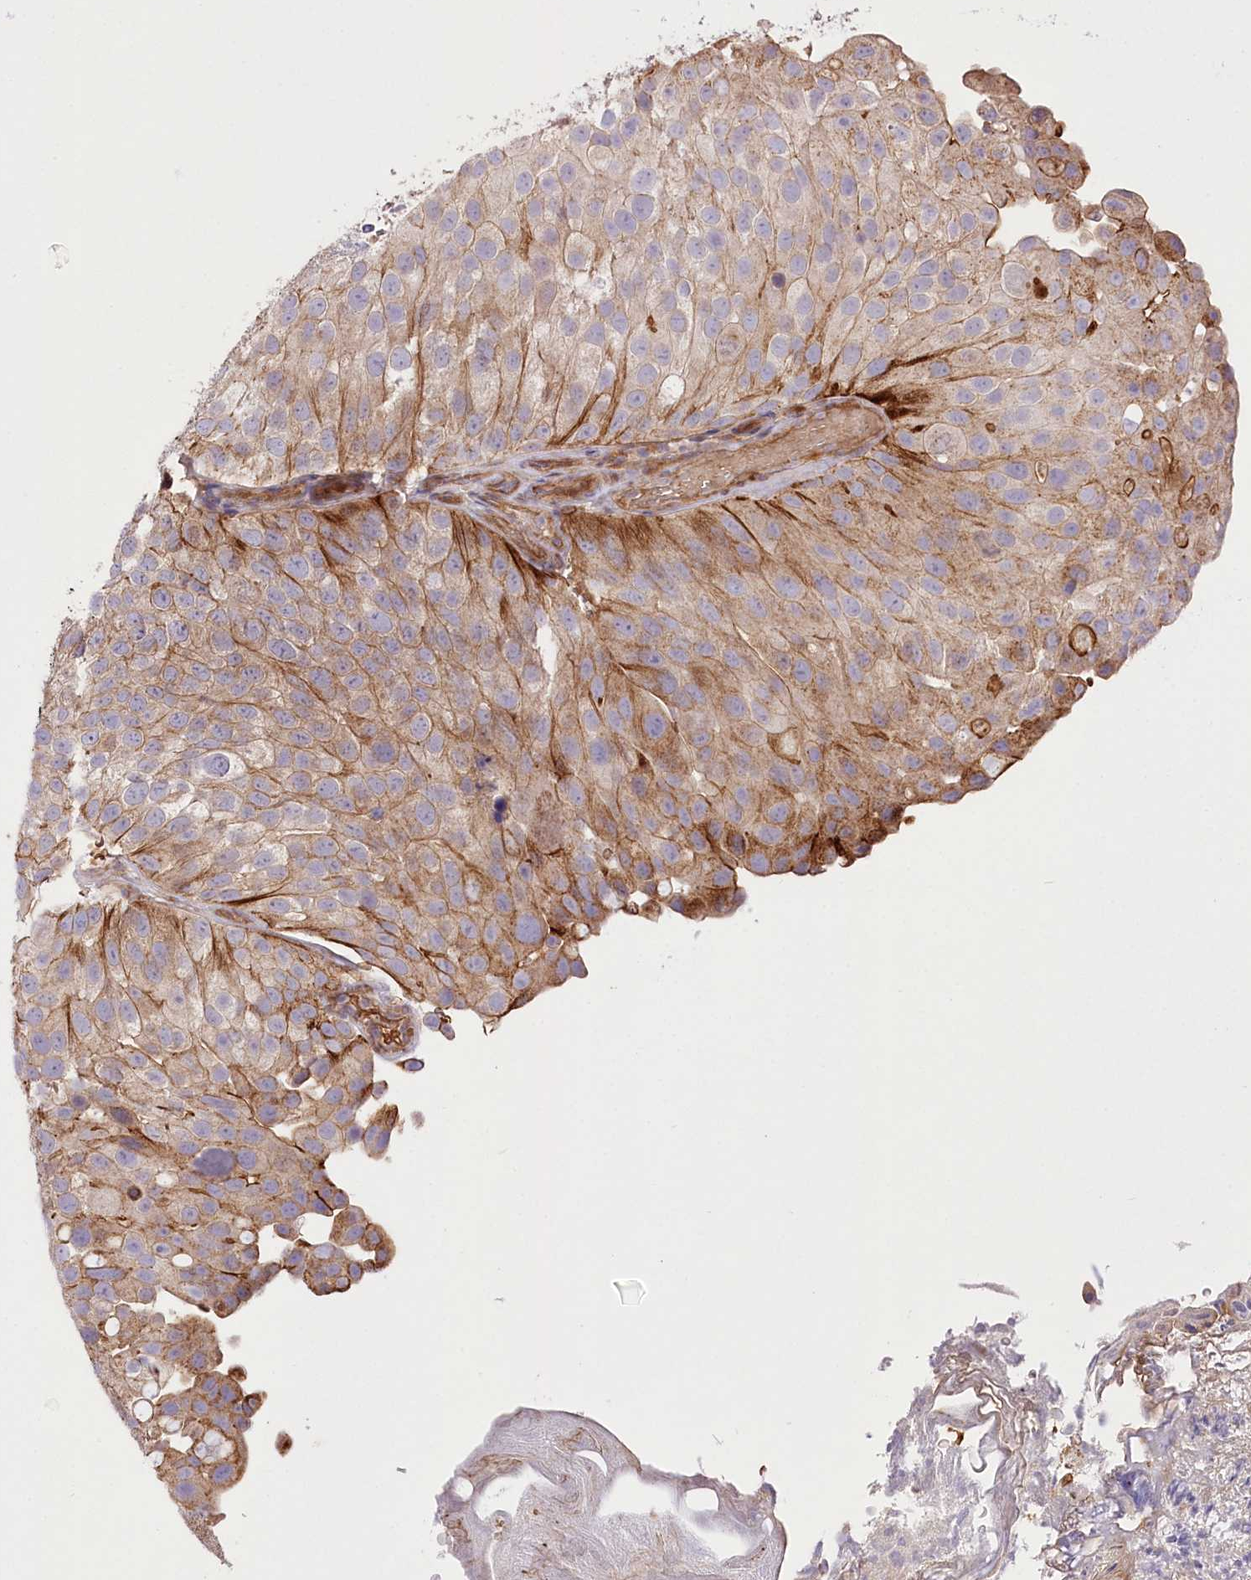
{"staining": {"intensity": "moderate", "quantity": ">75%", "location": "cytoplasmic/membranous"}, "tissue": "urothelial cancer", "cell_type": "Tumor cells", "image_type": "cancer", "snomed": [{"axis": "morphology", "description": "Urothelial carcinoma, Low grade"}, {"axis": "topography", "description": "Urinary bladder"}], "caption": "Urothelial carcinoma (low-grade) stained for a protein demonstrates moderate cytoplasmic/membranous positivity in tumor cells.", "gene": "TRUB1", "patient": {"sex": "male", "age": 78}}